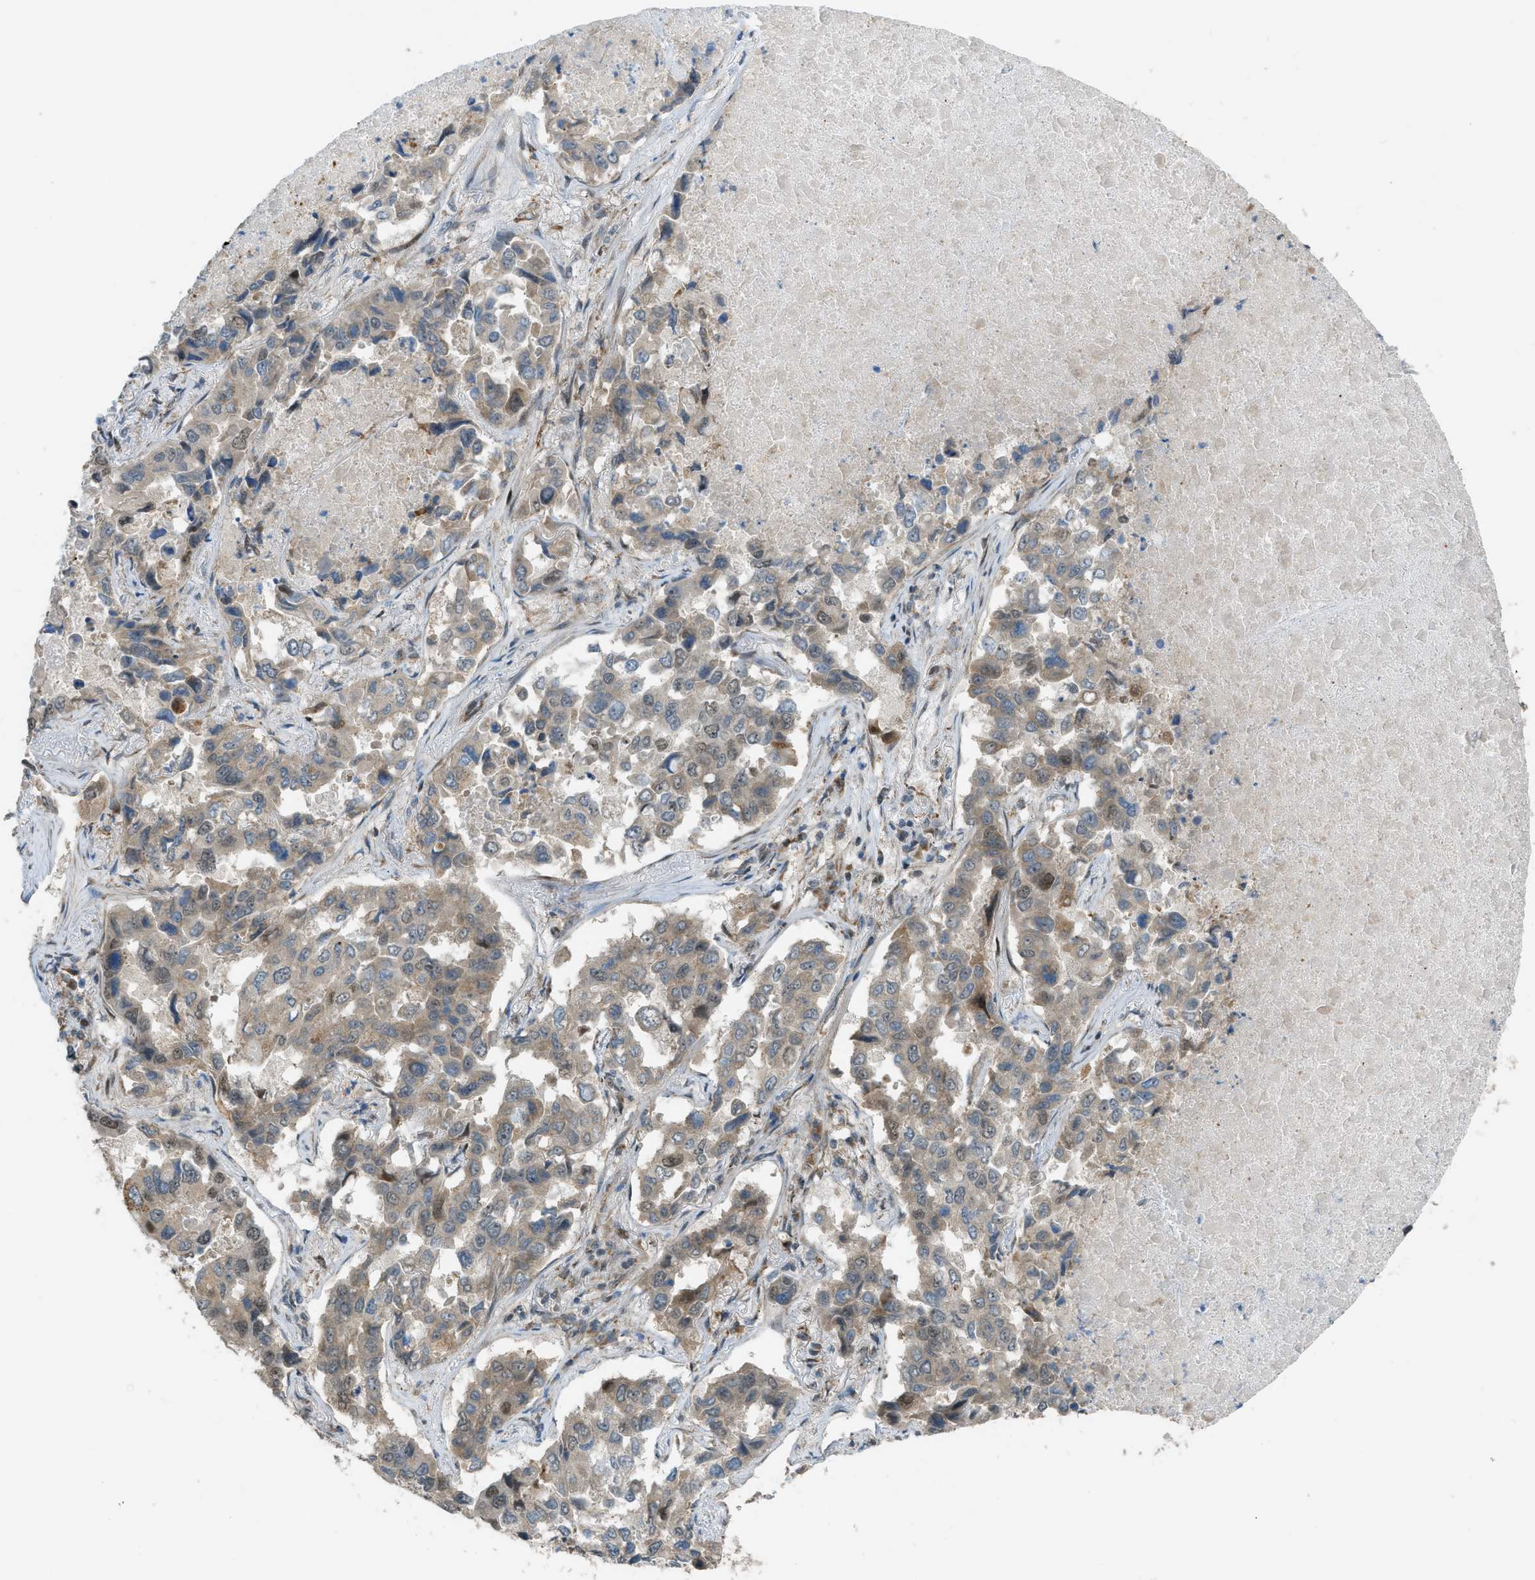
{"staining": {"intensity": "weak", "quantity": ">75%", "location": "cytoplasmic/membranous,nuclear"}, "tissue": "lung cancer", "cell_type": "Tumor cells", "image_type": "cancer", "snomed": [{"axis": "morphology", "description": "Adenocarcinoma, NOS"}, {"axis": "topography", "description": "Lung"}], "caption": "Immunohistochemistry (IHC) histopathology image of human lung adenocarcinoma stained for a protein (brown), which displays low levels of weak cytoplasmic/membranous and nuclear expression in about >75% of tumor cells.", "gene": "CCDC186", "patient": {"sex": "male", "age": 64}}